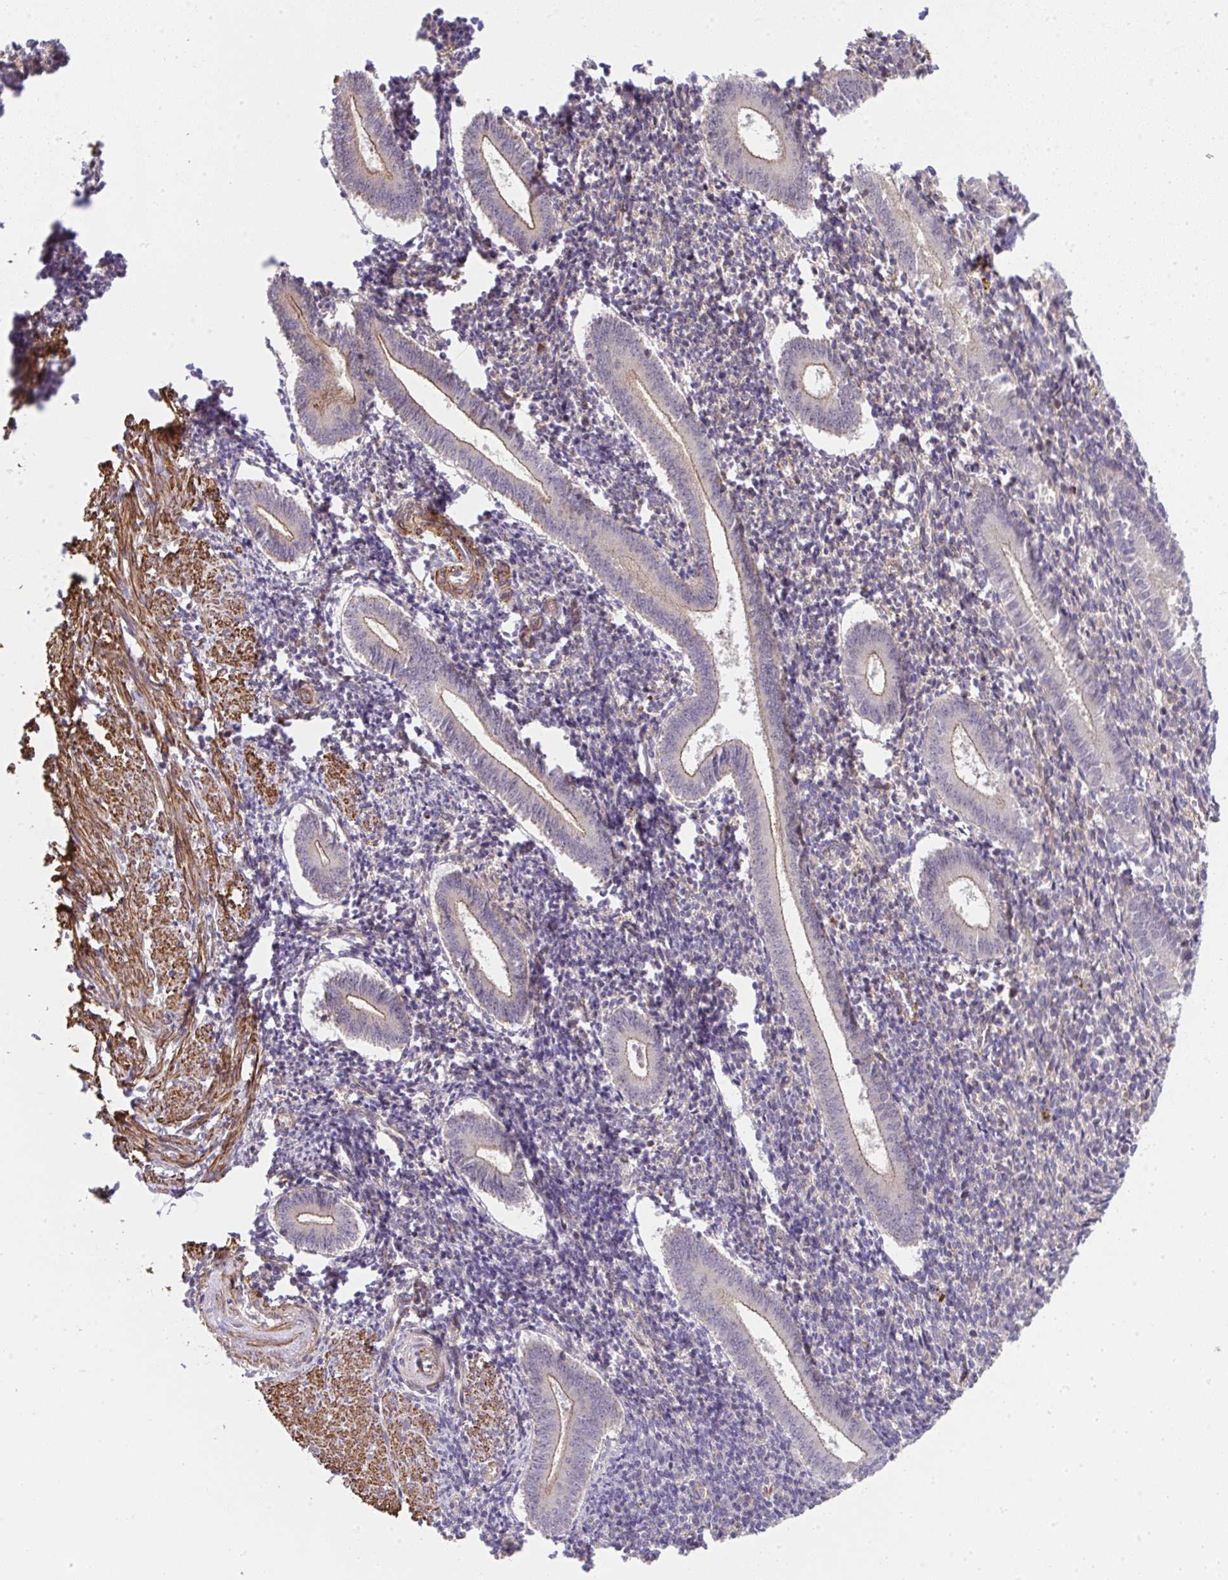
{"staining": {"intensity": "negative", "quantity": "none", "location": "none"}, "tissue": "endometrium", "cell_type": "Cells in endometrial stroma", "image_type": "normal", "snomed": [{"axis": "morphology", "description": "Normal tissue, NOS"}, {"axis": "topography", "description": "Endometrium"}], "caption": "Protein analysis of normal endometrium reveals no significant expression in cells in endometrial stroma.", "gene": "ZNF696", "patient": {"sex": "female", "age": 25}}